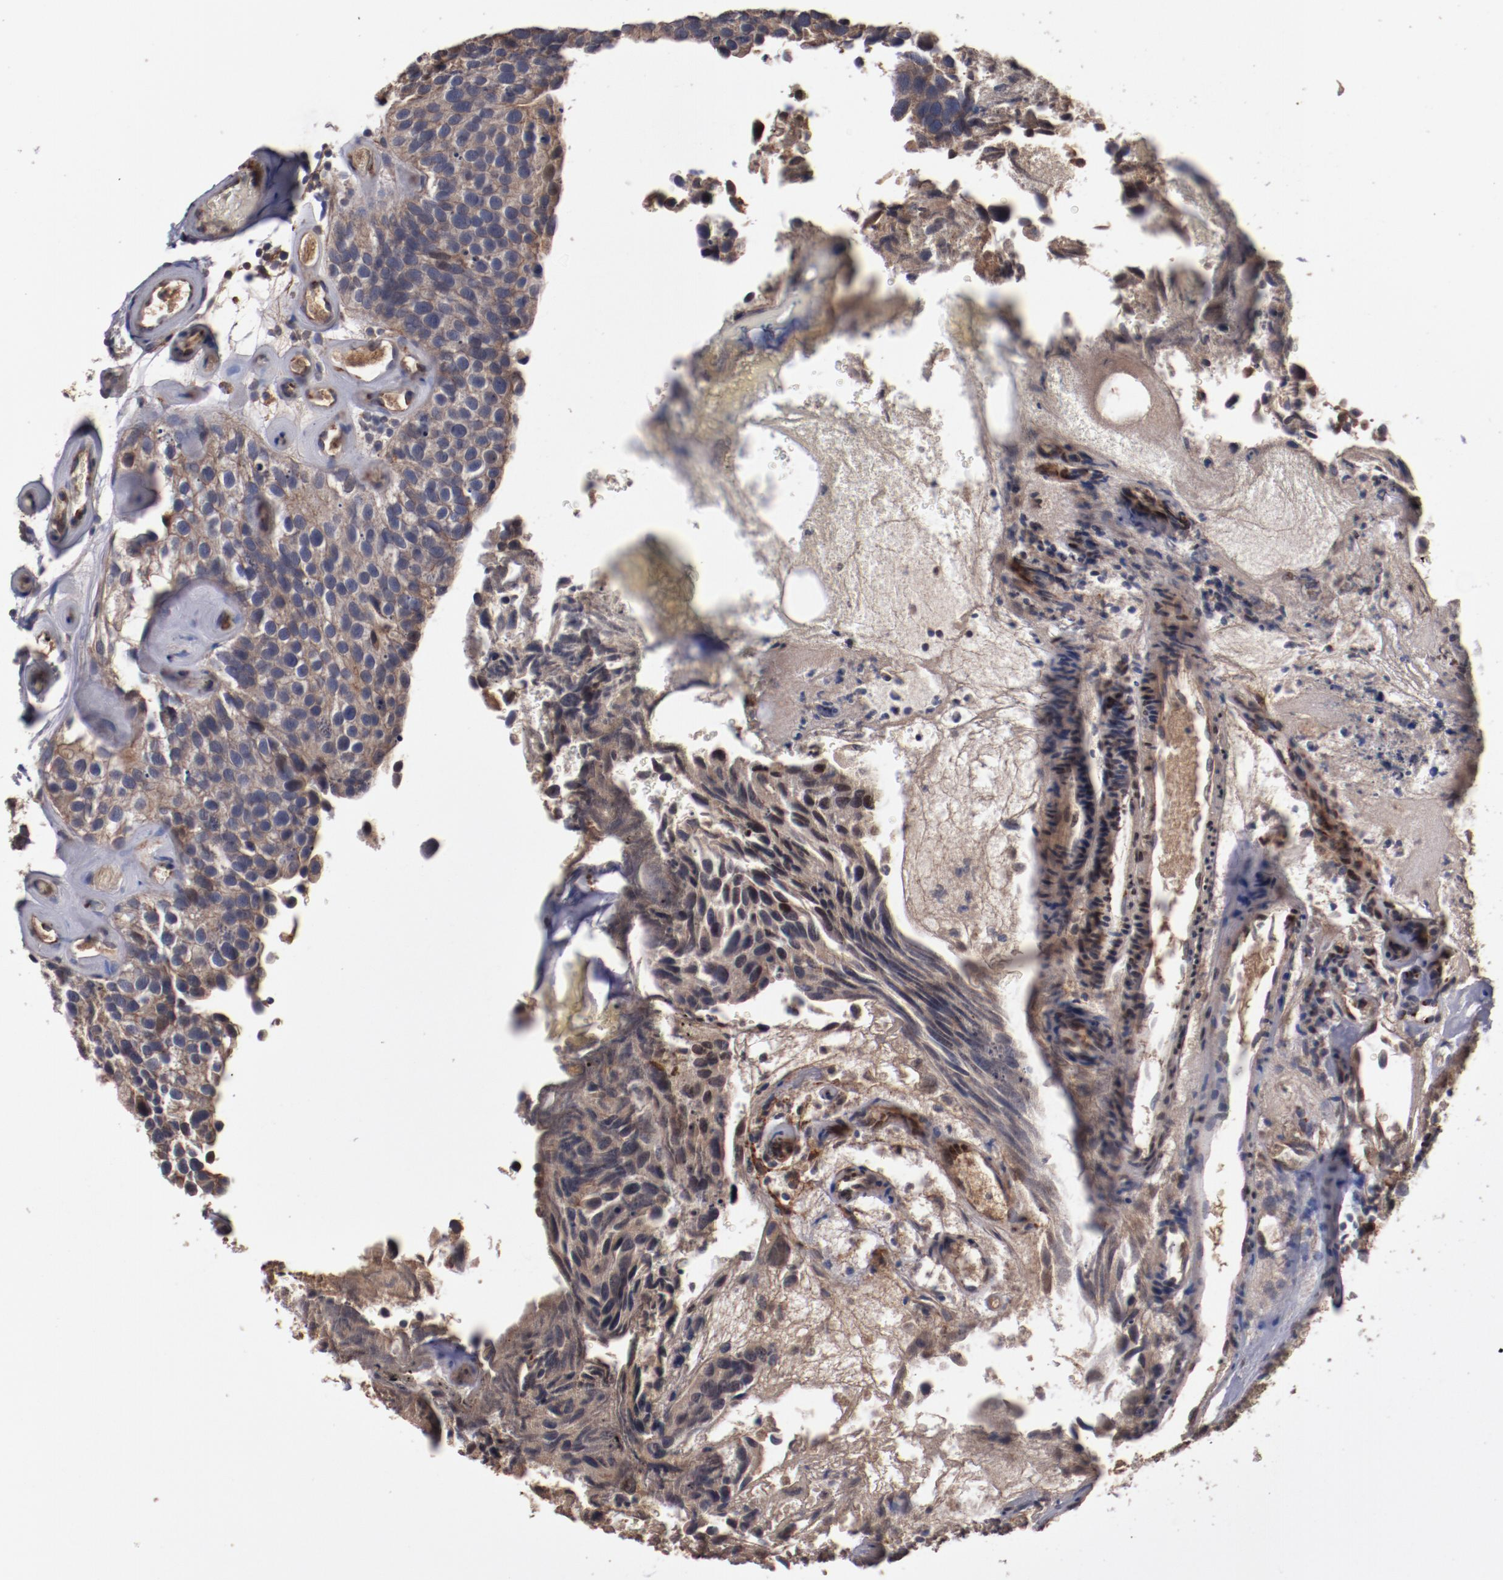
{"staining": {"intensity": "moderate", "quantity": ">75%", "location": "cytoplasmic/membranous"}, "tissue": "urothelial cancer", "cell_type": "Tumor cells", "image_type": "cancer", "snomed": [{"axis": "morphology", "description": "Urothelial carcinoma, High grade"}, {"axis": "topography", "description": "Urinary bladder"}], "caption": "Immunohistochemical staining of human high-grade urothelial carcinoma demonstrates medium levels of moderate cytoplasmic/membranous protein positivity in about >75% of tumor cells.", "gene": "DIPK2B", "patient": {"sex": "male", "age": 72}}